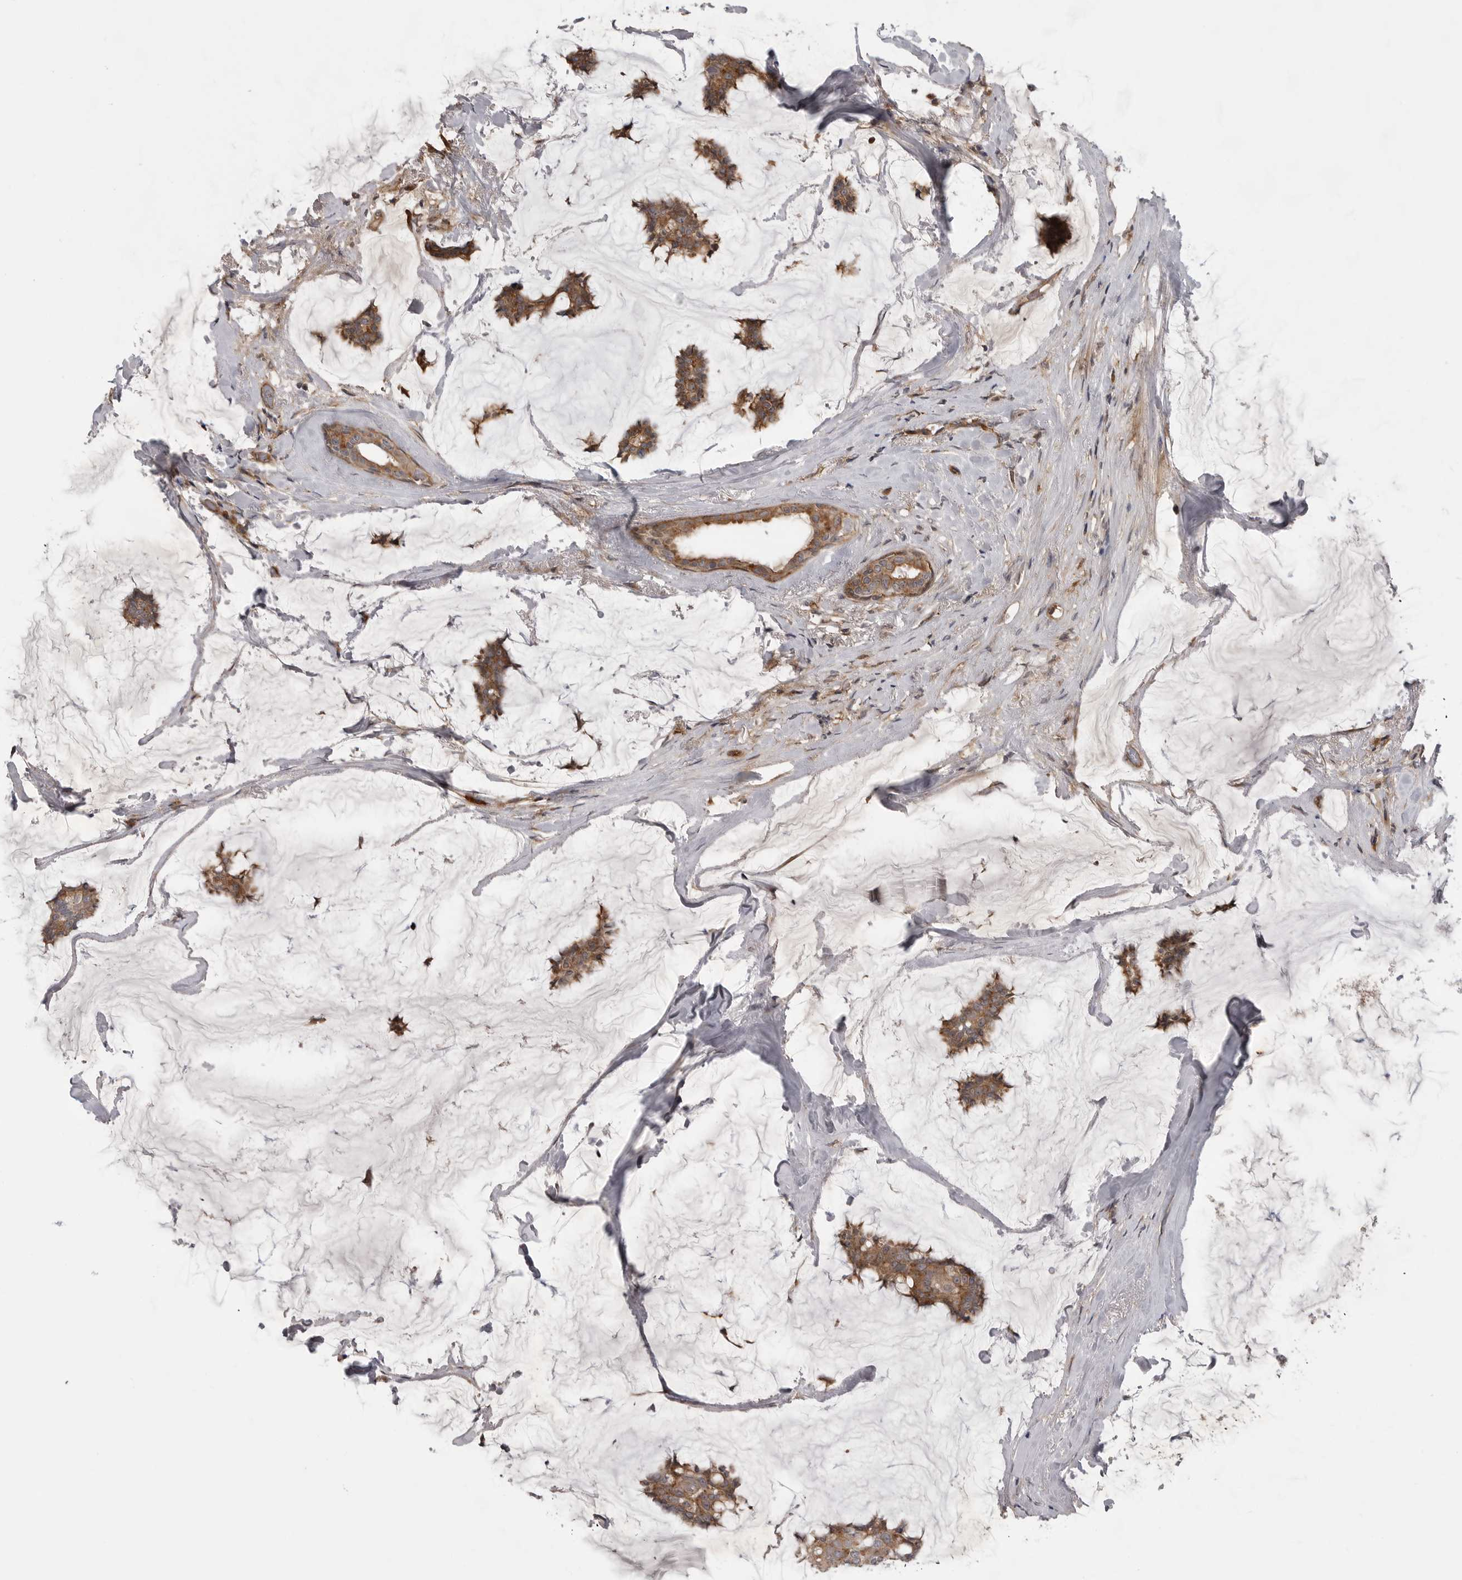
{"staining": {"intensity": "moderate", "quantity": ">75%", "location": "cytoplasmic/membranous"}, "tissue": "breast cancer", "cell_type": "Tumor cells", "image_type": "cancer", "snomed": [{"axis": "morphology", "description": "Duct carcinoma"}, {"axis": "topography", "description": "Breast"}], "caption": "This histopathology image exhibits IHC staining of breast cancer, with medium moderate cytoplasmic/membranous expression in about >75% of tumor cells.", "gene": "LRRC45", "patient": {"sex": "female", "age": 93}}